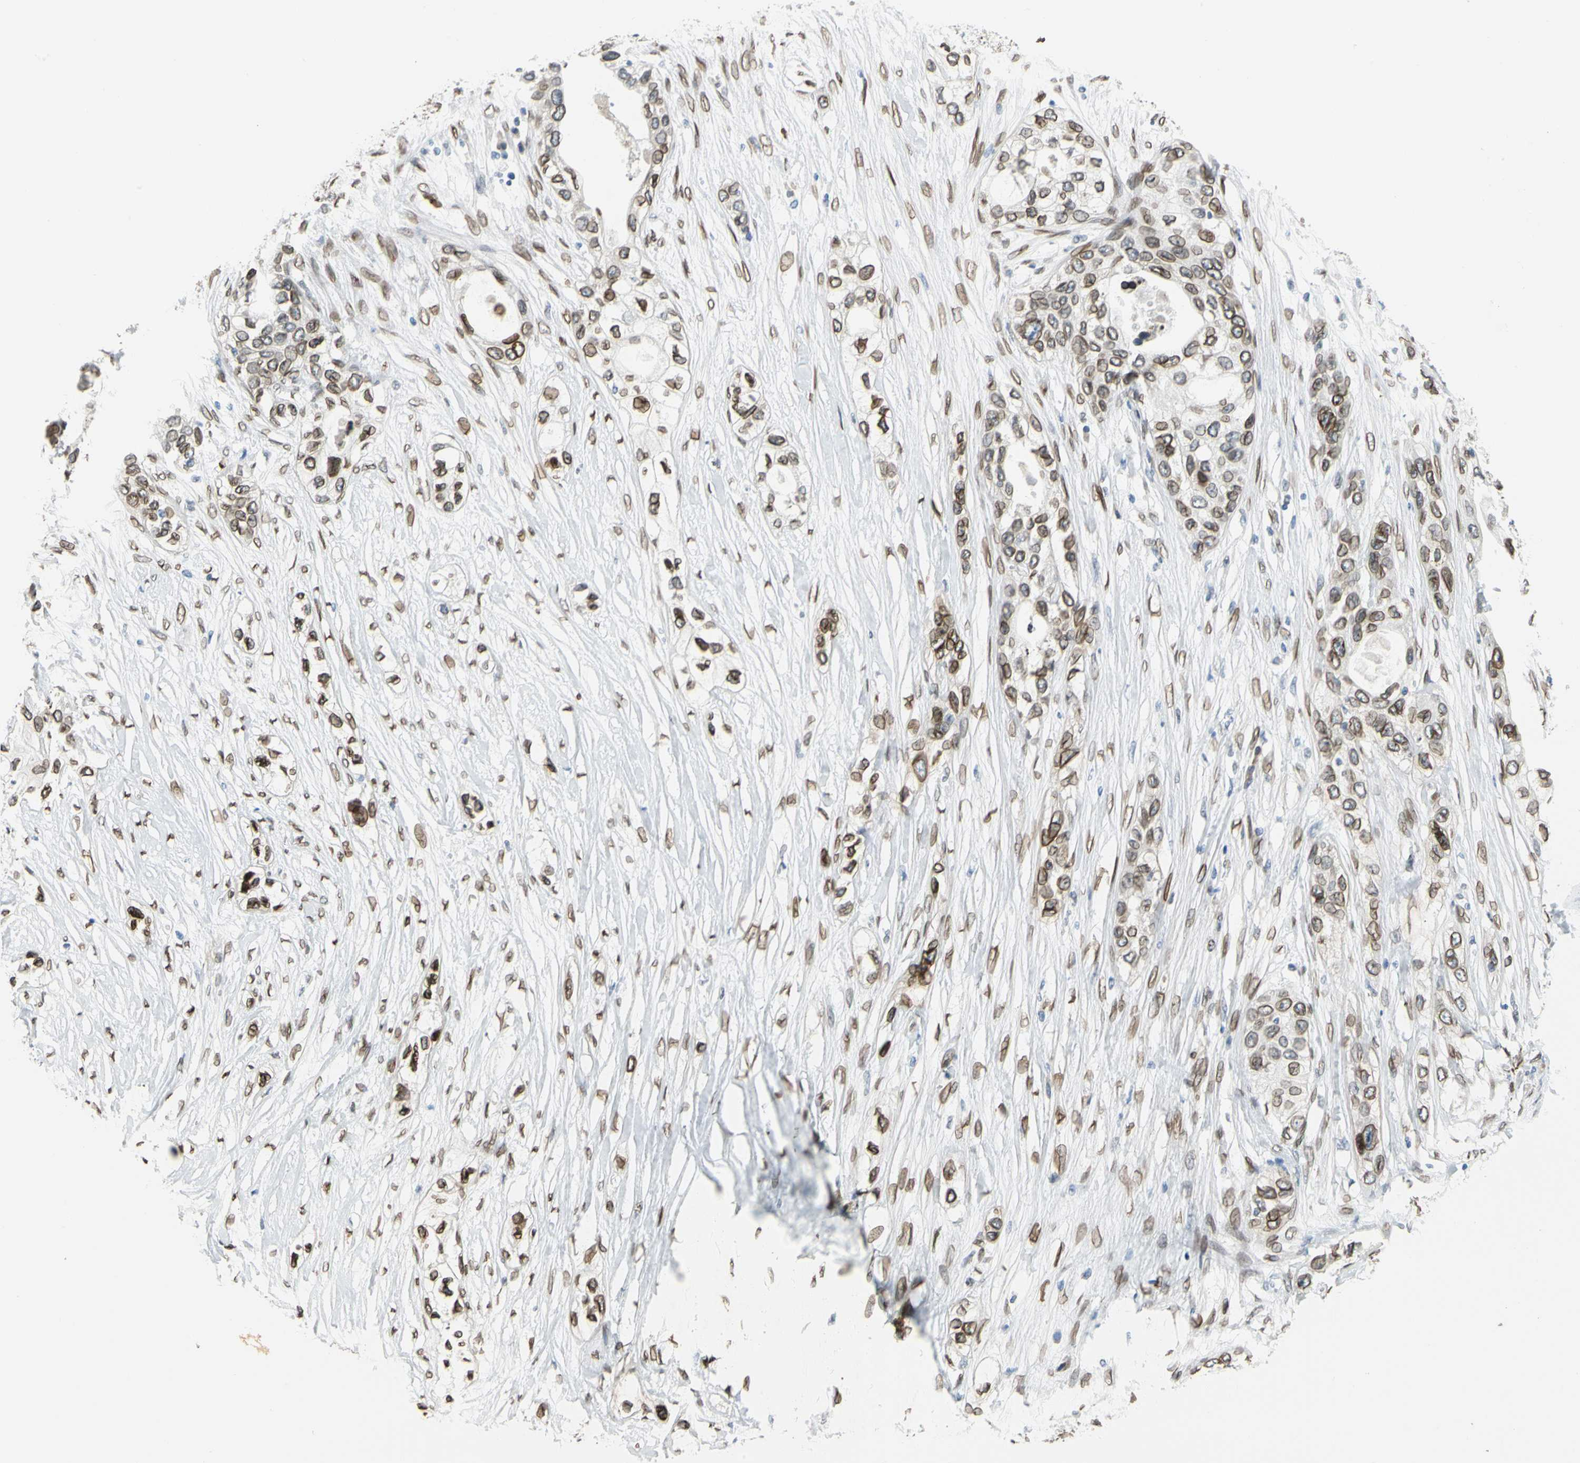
{"staining": {"intensity": "moderate", "quantity": "25%-75%", "location": "cytoplasmic/membranous,nuclear"}, "tissue": "pancreatic cancer", "cell_type": "Tumor cells", "image_type": "cancer", "snomed": [{"axis": "morphology", "description": "Adenocarcinoma, NOS"}, {"axis": "topography", "description": "Pancreas"}], "caption": "DAB (3,3'-diaminobenzidine) immunohistochemical staining of pancreatic cancer exhibits moderate cytoplasmic/membranous and nuclear protein expression in about 25%-75% of tumor cells.", "gene": "SUN1", "patient": {"sex": "female", "age": 70}}